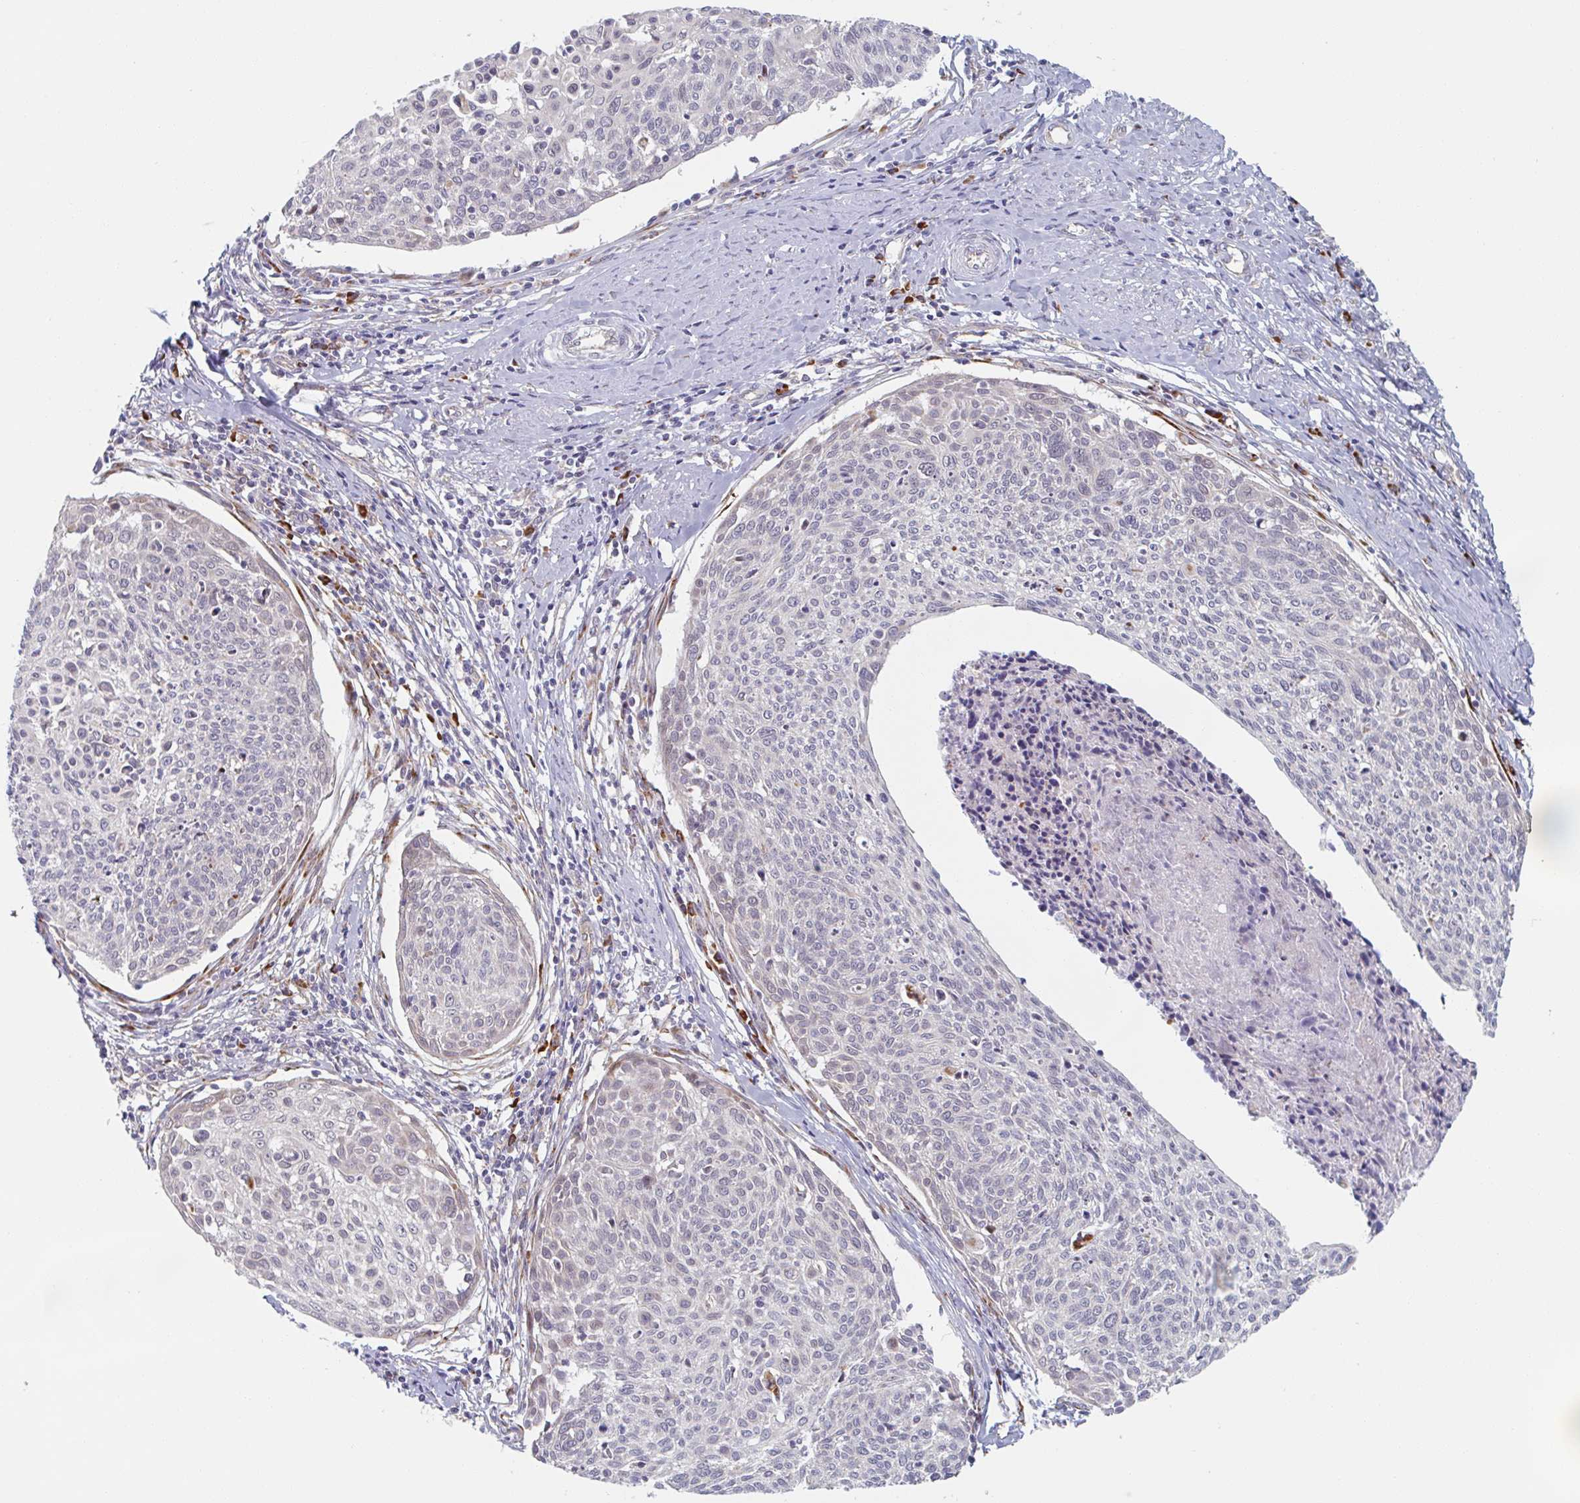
{"staining": {"intensity": "negative", "quantity": "none", "location": "none"}, "tissue": "cervical cancer", "cell_type": "Tumor cells", "image_type": "cancer", "snomed": [{"axis": "morphology", "description": "Squamous cell carcinoma, NOS"}, {"axis": "topography", "description": "Cervix"}], "caption": "There is no significant staining in tumor cells of cervical cancer (squamous cell carcinoma). Nuclei are stained in blue.", "gene": "TRAPPC10", "patient": {"sex": "female", "age": 49}}